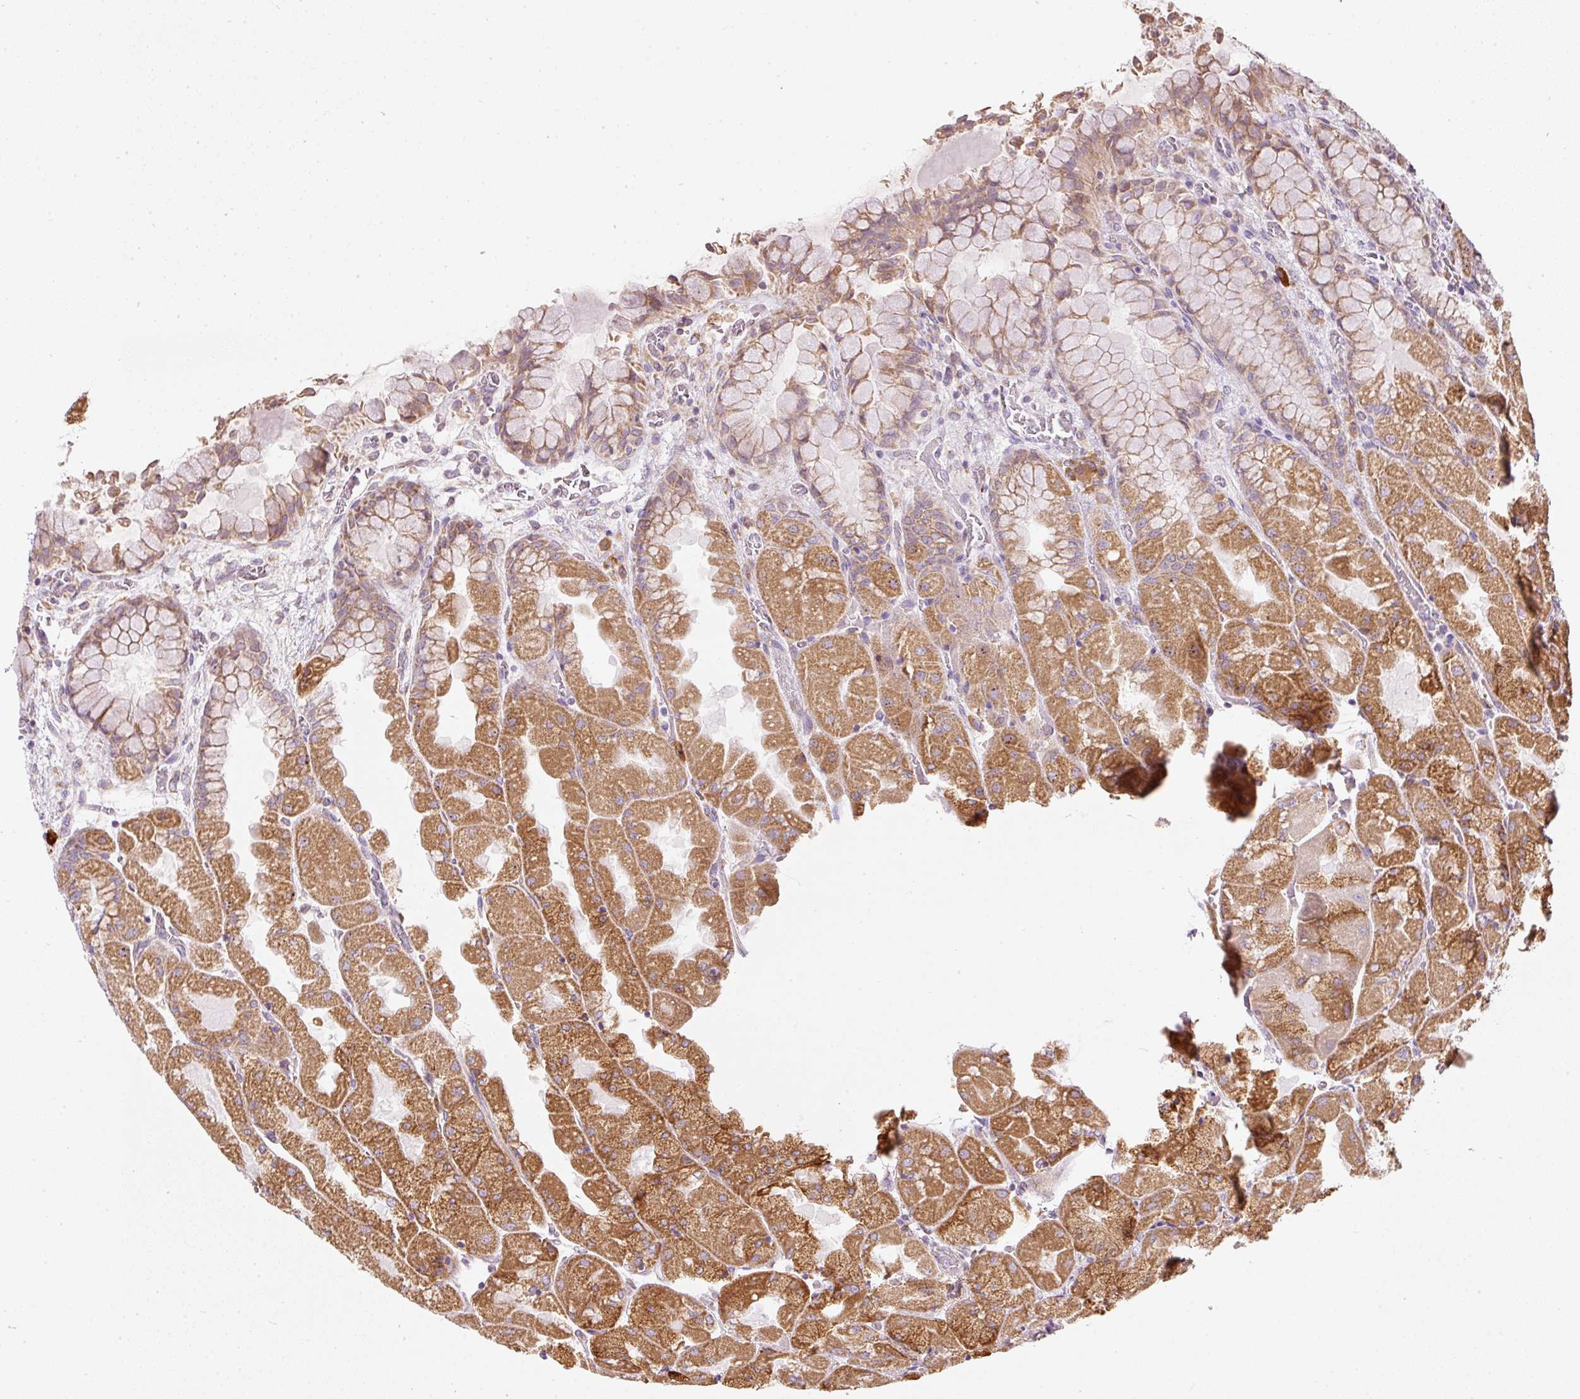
{"staining": {"intensity": "strong", "quantity": "25%-75%", "location": "cytoplasmic/membranous"}, "tissue": "stomach", "cell_type": "Glandular cells", "image_type": "normal", "snomed": [{"axis": "morphology", "description": "Normal tissue, NOS"}, {"axis": "topography", "description": "Stomach"}], "caption": "Immunohistochemistry micrograph of unremarkable stomach stained for a protein (brown), which reveals high levels of strong cytoplasmic/membranous expression in approximately 25%-75% of glandular cells.", "gene": "MORN4", "patient": {"sex": "female", "age": 61}}